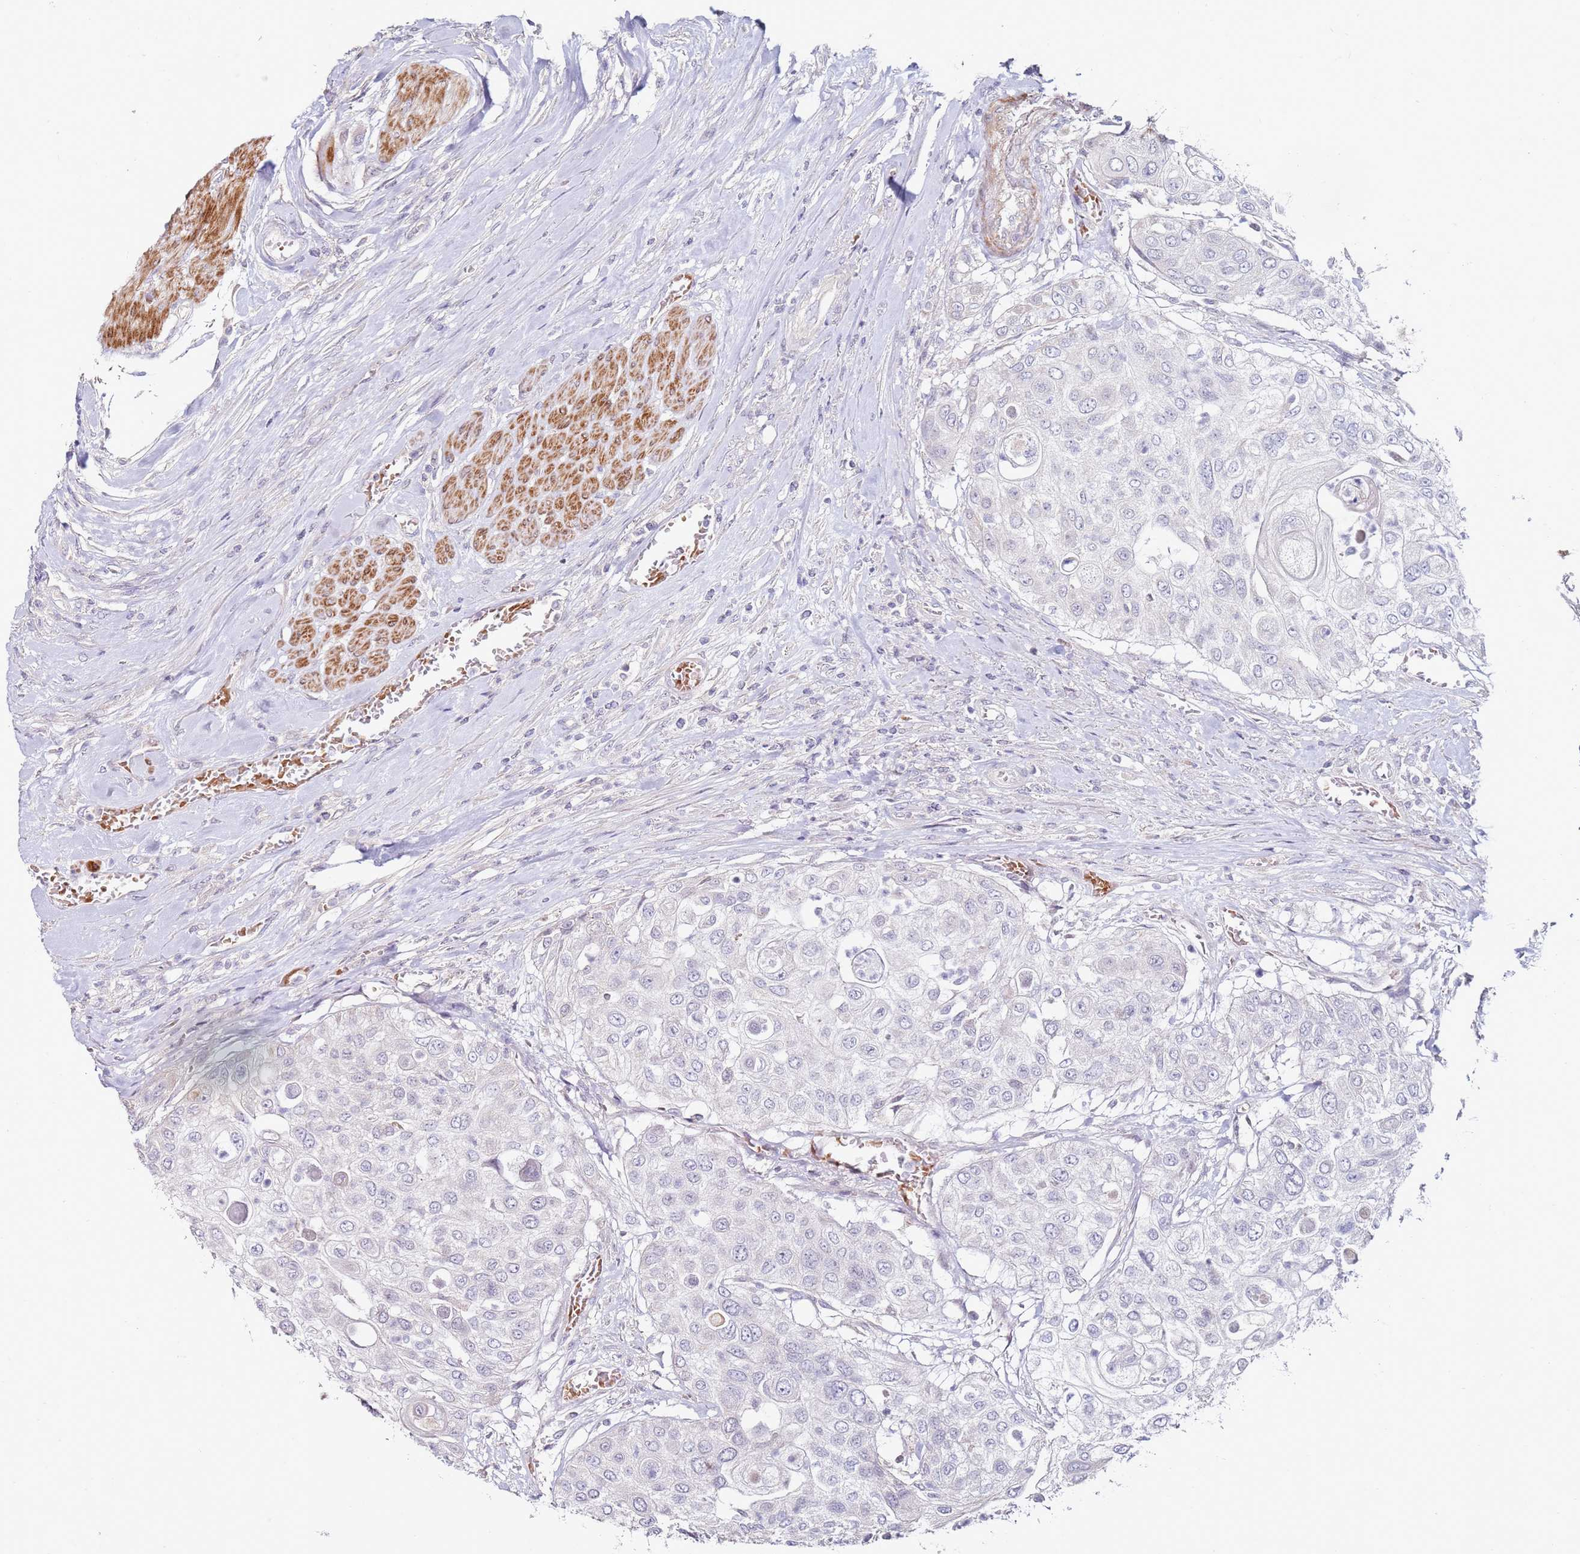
{"staining": {"intensity": "negative", "quantity": "none", "location": "none"}, "tissue": "urothelial cancer", "cell_type": "Tumor cells", "image_type": "cancer", "snomed": [{"axis": "morphology", "description": "Urothelial carcinoma, High grade"}, {"axis": "topography", "description": "Urinary bladder"}], "caption": "Immunohistochemical staining of human urothelial cancer displays no significant staining in tumor cells.", "gene": "RARS2", "patient": {"sex": "female", "age": 79}}